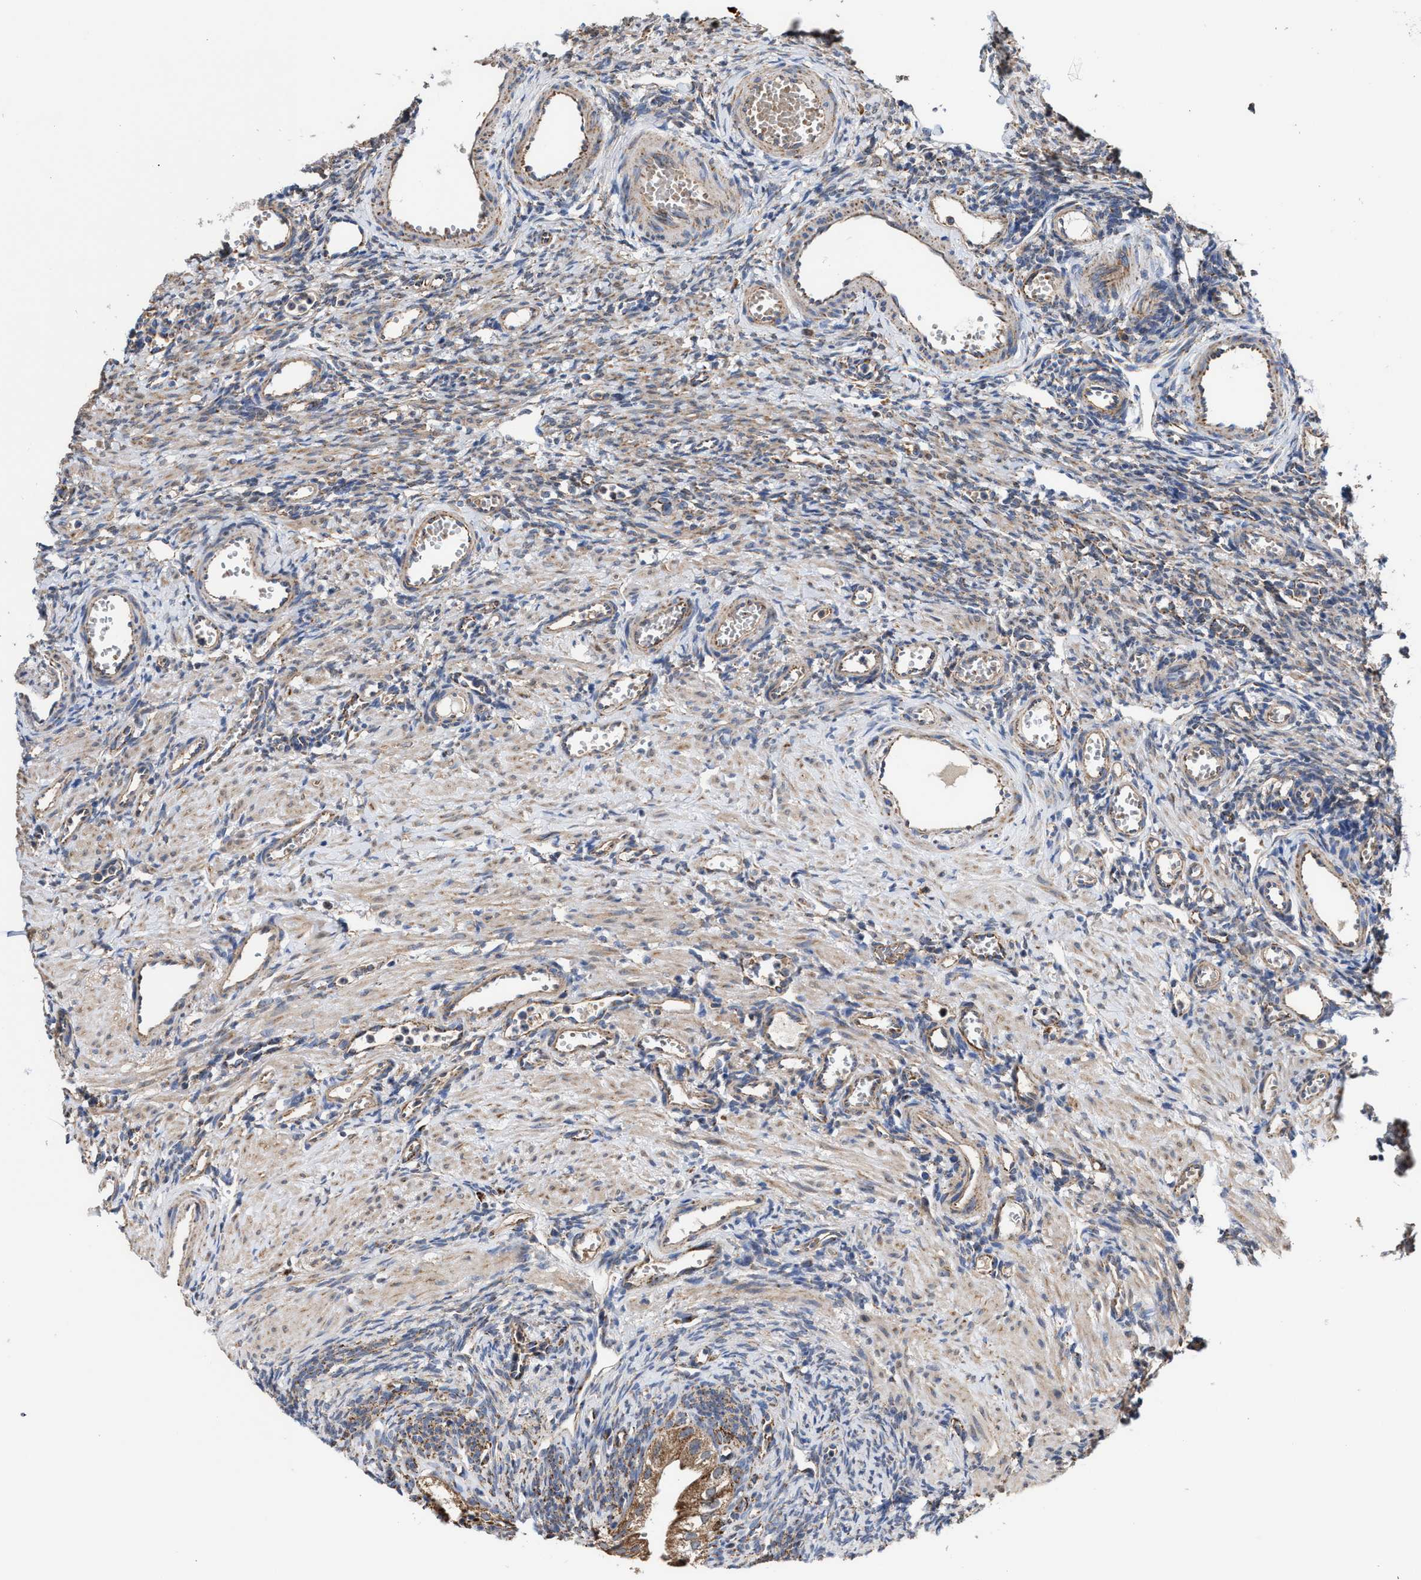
{"staining": {"intensity": "moderate", "quantity": ">75%", "location": "cytoplasmic/membranous"}, "tissue": "ovary", "cell_type": "Follicle cells", "image_type": "normal", "snomed": [{"axis": "morphology", "description": "Normal tissue, NOS"}, {"axis": "topography", "description": "Ovary"}], "caption": "Moderate cytoplasmic/membranous expression is identified in approximately >75% of follicle cells in normal ovary. The staining is performed using DAB (3,3'-diaminobenzidine) brown chromogen to label protein expression. The nuclei are counter-stained blue using hematoxylin.", "gene": "MECR", "patient": {"sex": "female", "age": 33}}